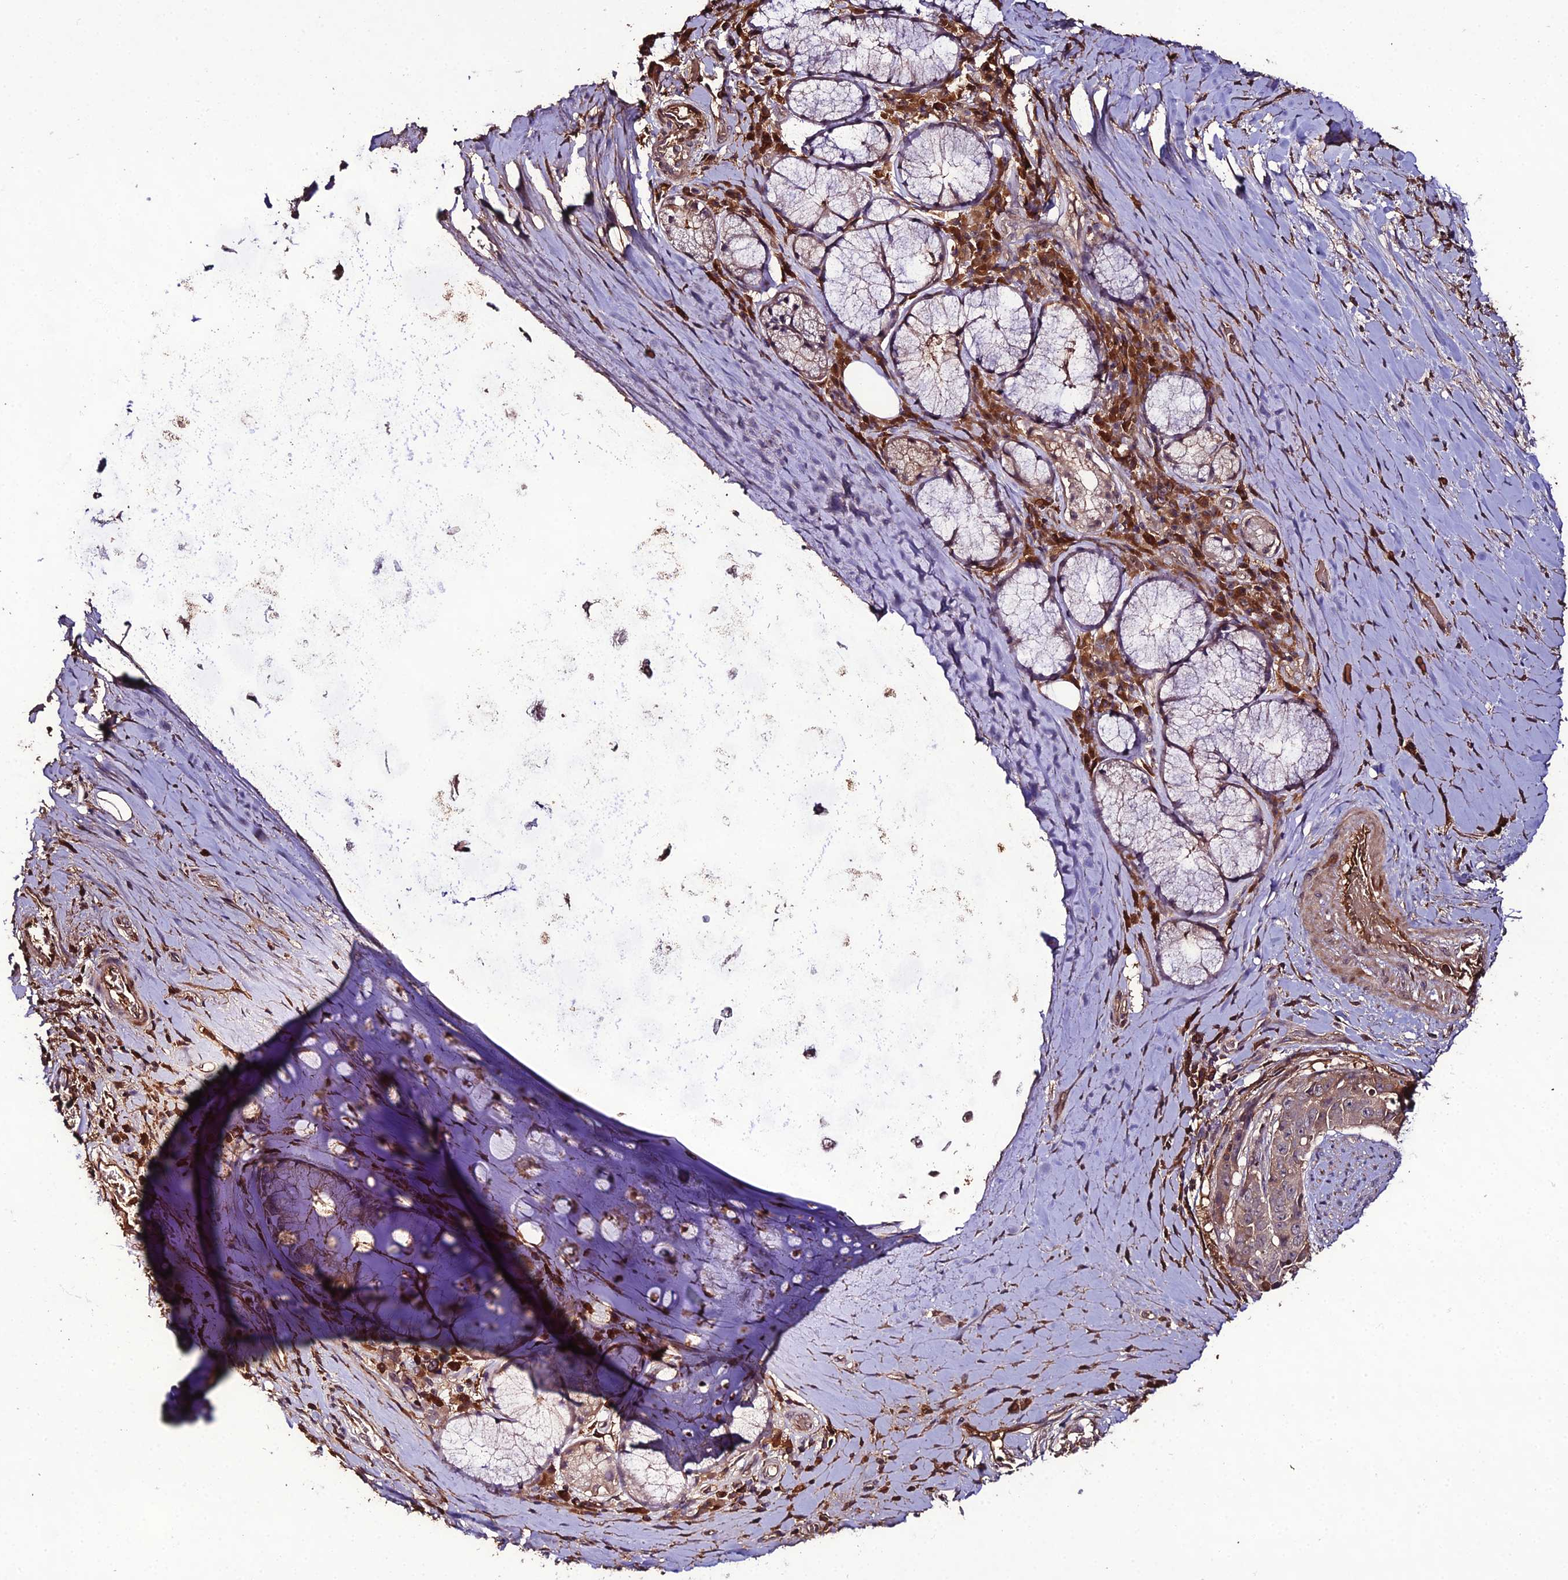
{"staining": {"intensity": "moderate", "quantity": ">75%", "location": "cytoplasmic/membranous"}, "tissue": "adipose tissue", "cell_type": "Adipocytes", "image_type": "normal", "snomed": [{"axis": "morphology", "description": "Normal tissue, NOS"}, {"axis": "morphology", "description": "Squamous cell carcinoma, NOS"}, {"axis": "topography", "description": "Bronchus"}, {"axis": "topography", "description": "Lung"}], "caption": "Moderate cytoplasmic/membranous protein expression is seen in about >75% of adipocytes in adipose tissue.", "gene": "KCTD16", "patient": {"sex": "male", "age": 64}}